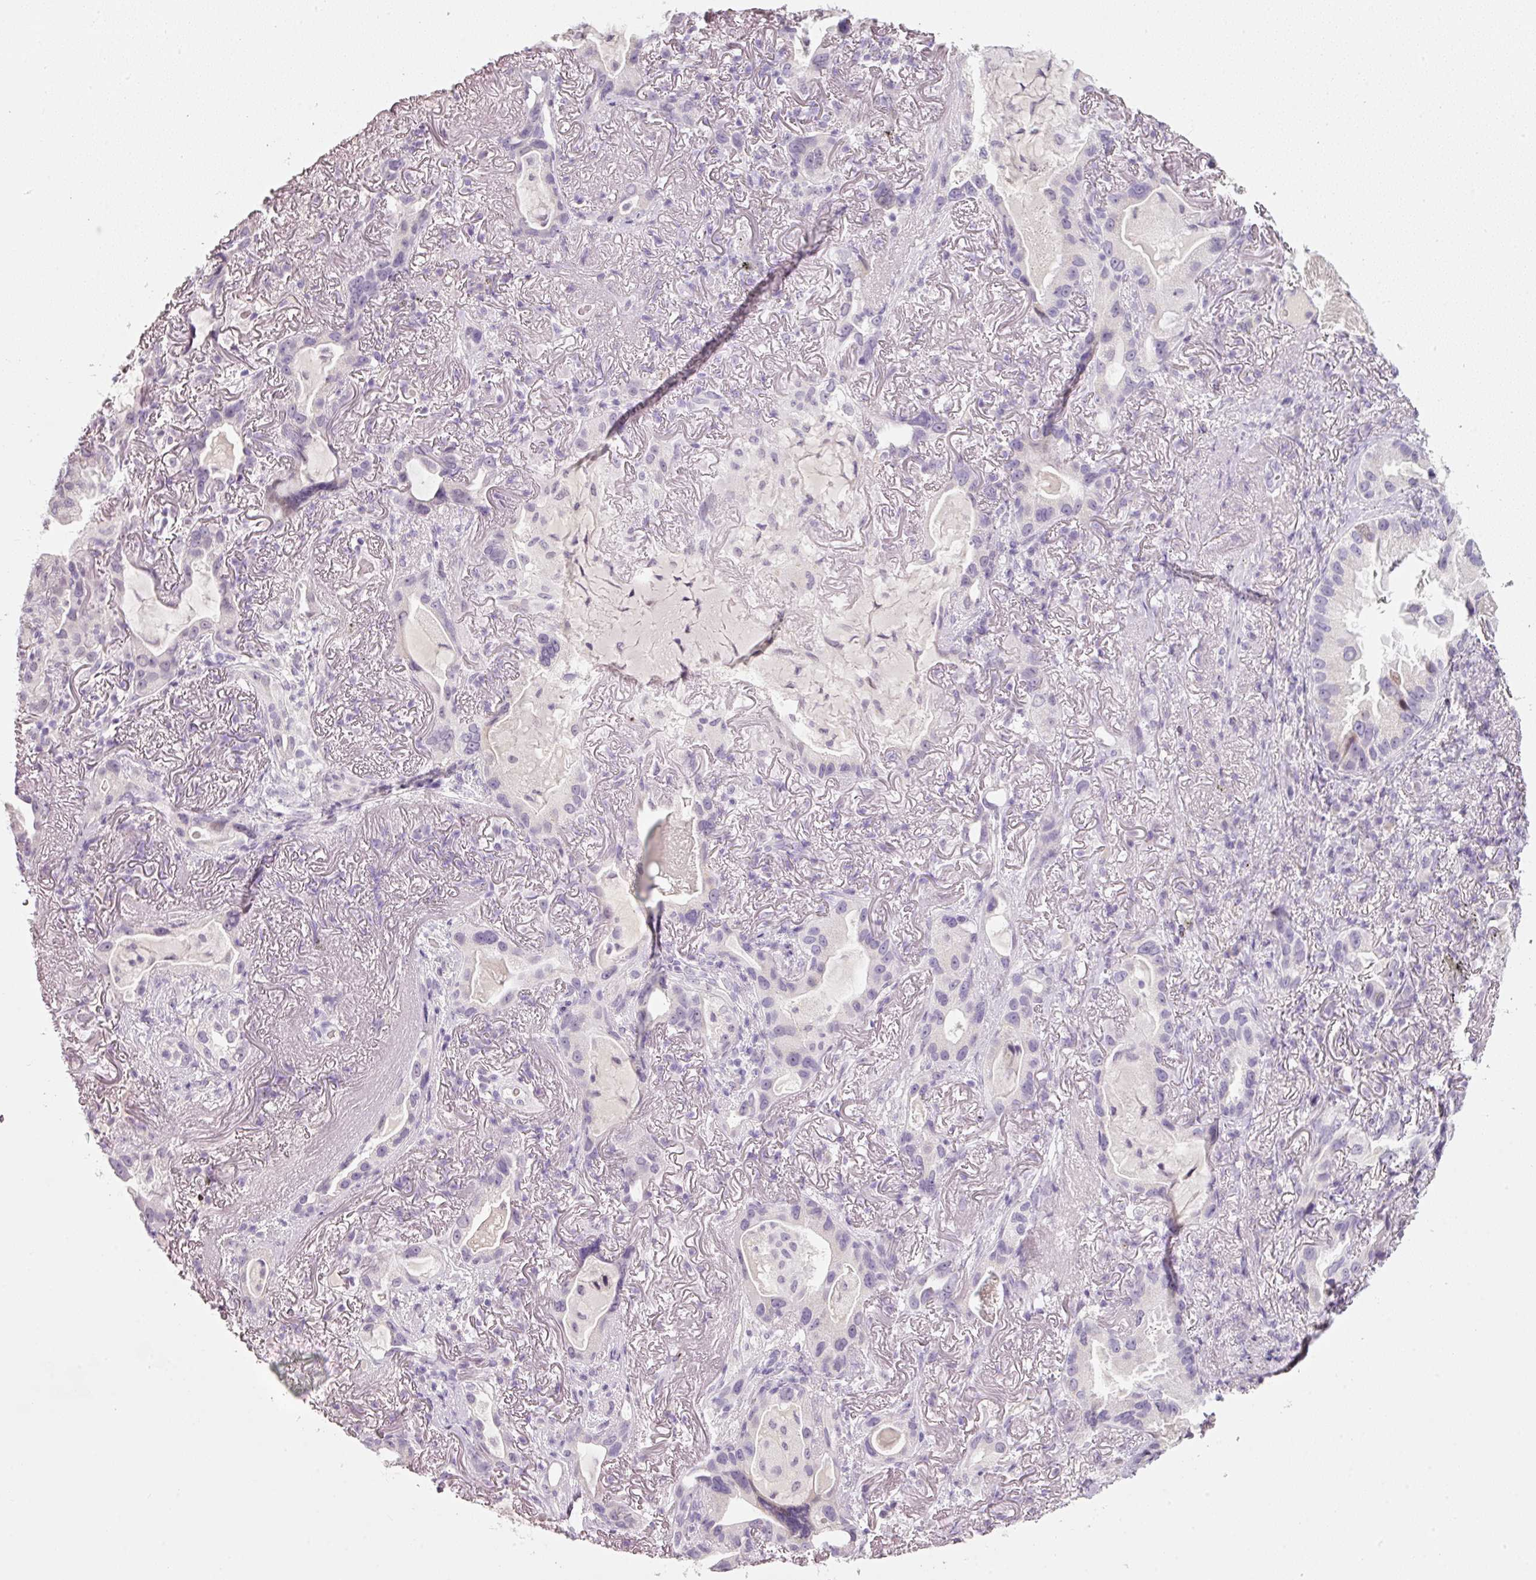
{"staining": {"intensity": "negative", "quantity": "none", "location": "none"}, "tissue": "lung cancer", "cell_type": "Tumor cells", "image_type": "cancer", "snomed": [{"axis": "morphology", "description": "Adenocarcinoma, NOS"}, {"axis": "topography", "description": "Lung"}], "caption": "DAB (3,3'-diaminobenzidine) immunohistochemical staining of human lung cancer (adenocarcinoma) demonstrates no significant staining in tumor cells. (DAB IHC with hematoxylin counter stain).", "gene": "ENSG00000206549", "patient": {"sex": "female", "age": 69}}